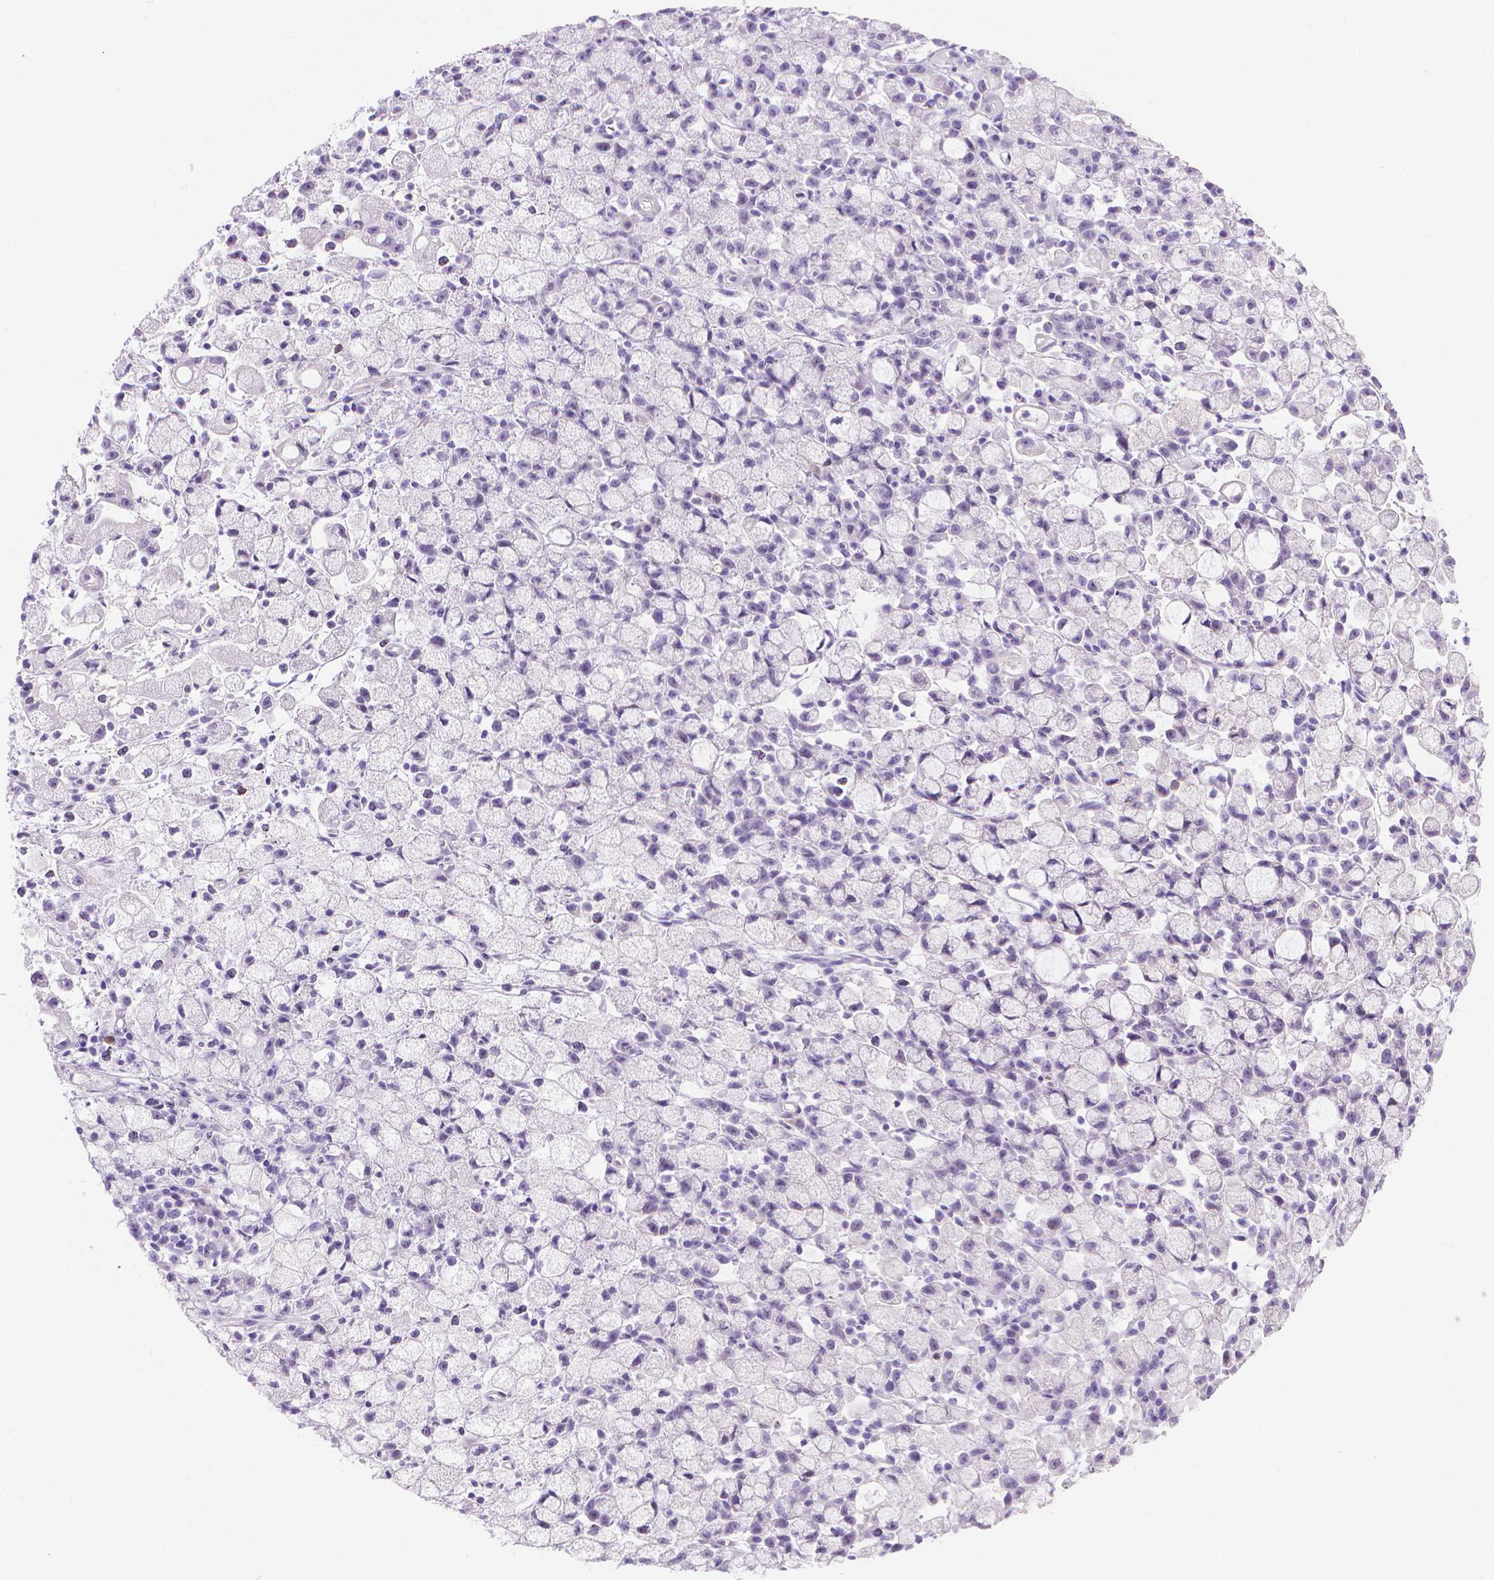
{"staining": {"intensity": "negative", "quantity": "none", "location": "none"}, "tissue": "stomach cancer", "cell_type": "Tumor cells", "image_type": "cancer", "snomed": [{"axis": "morphology", "description": "Adenocarcinoma, NOS"}, {"axis": "topography", "description": "Stomach"}], "caption": "Immunohistochemical staining of stomach cancer (adenocarcinoma) demonstrates no significant expression in tumor cells.", "gene": "SPAG6", "patient": {"sex": "male", "age": 58}}